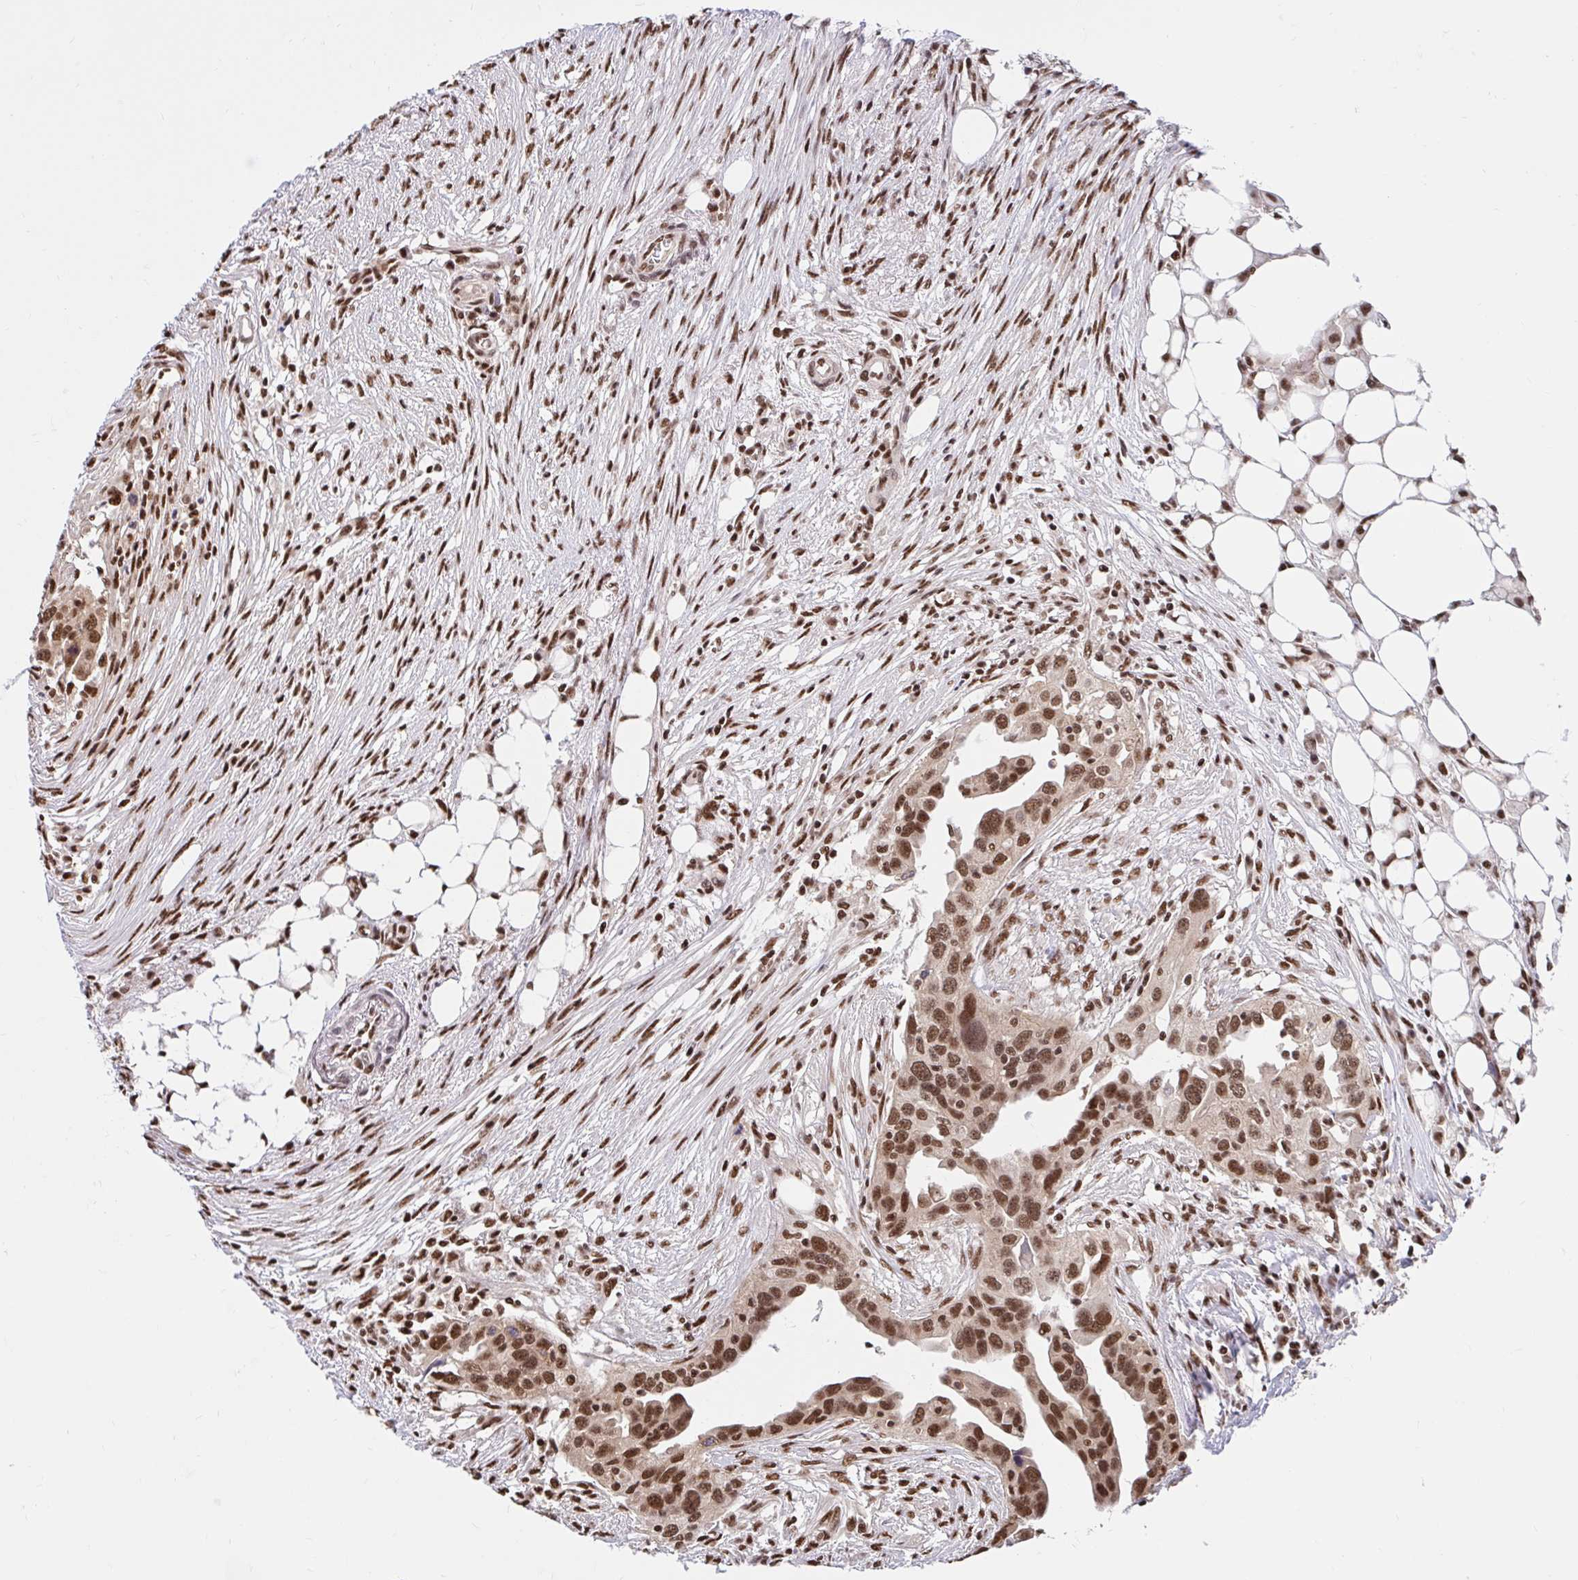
{"staining": {"intensity": "moderate", "quantity": ">75%", "location": "nuclear"}, "tissue": "ovarian cancer", "cell_type": "Tumor cells", "image_type": "cancer", "snomed": [{"axis": "morphology", "description": "Carcinoma, endometroid"}, {"axis": "morphology", "description": "Cystadenocarcinoma, serous, NOS"}, {"axis": "topography", "description": "Ovary"}], "caption": "Immunohistochemical staining of human ovarian cancer (endometroid carcinoma) demonstrates moderate nuclear protein expression in approximately >75% of tumor cells.", "gene": "ABCA9", "patient": {"sex": "female", "age": 45}}